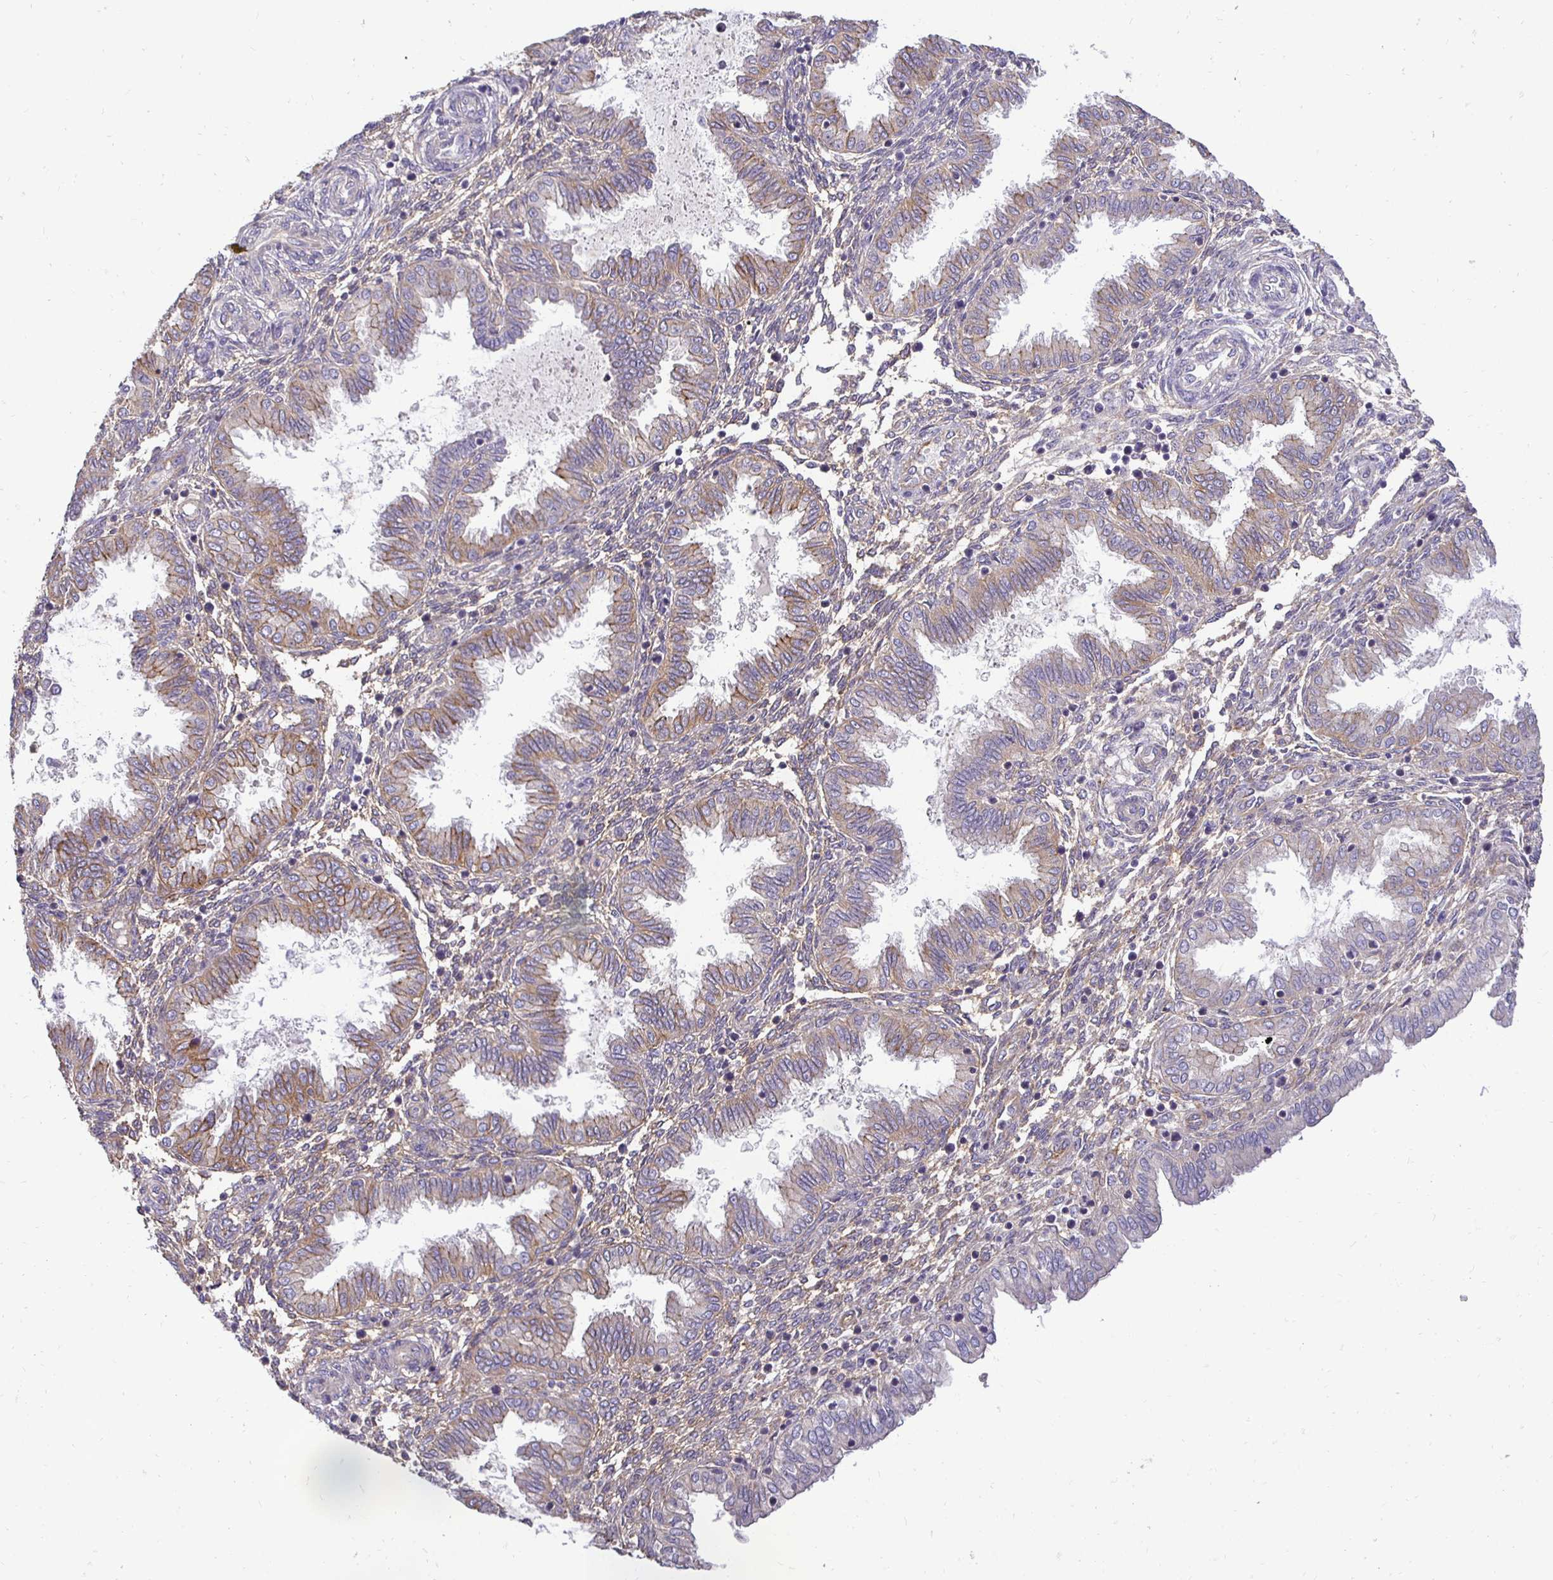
{"staining": {"intensity": "weak", "quantity": "<25%", "location": "cytoplasmic/membranous"}, "tissue": "endometrium", "cell_type": "Cells in endometrial stroma", "image_type": "normal", "snomed": [{"axis": "morphology", "description": "Normal tissue, NOS"}, {"axis": "topography", "description": "Endometrium"}], "caption": "Cells in endometrial stroma are negative for protein expression in normal human endometrium. The staining was performed using DAB (3,3'-diaminobenzidine) to visualize the protein expression in brown, while the nuclei were stained in blue with hematoxylin (Magnification: 20x).", "gene": "SLC9A1", "patient": {"sex": "female", "age": 33}}